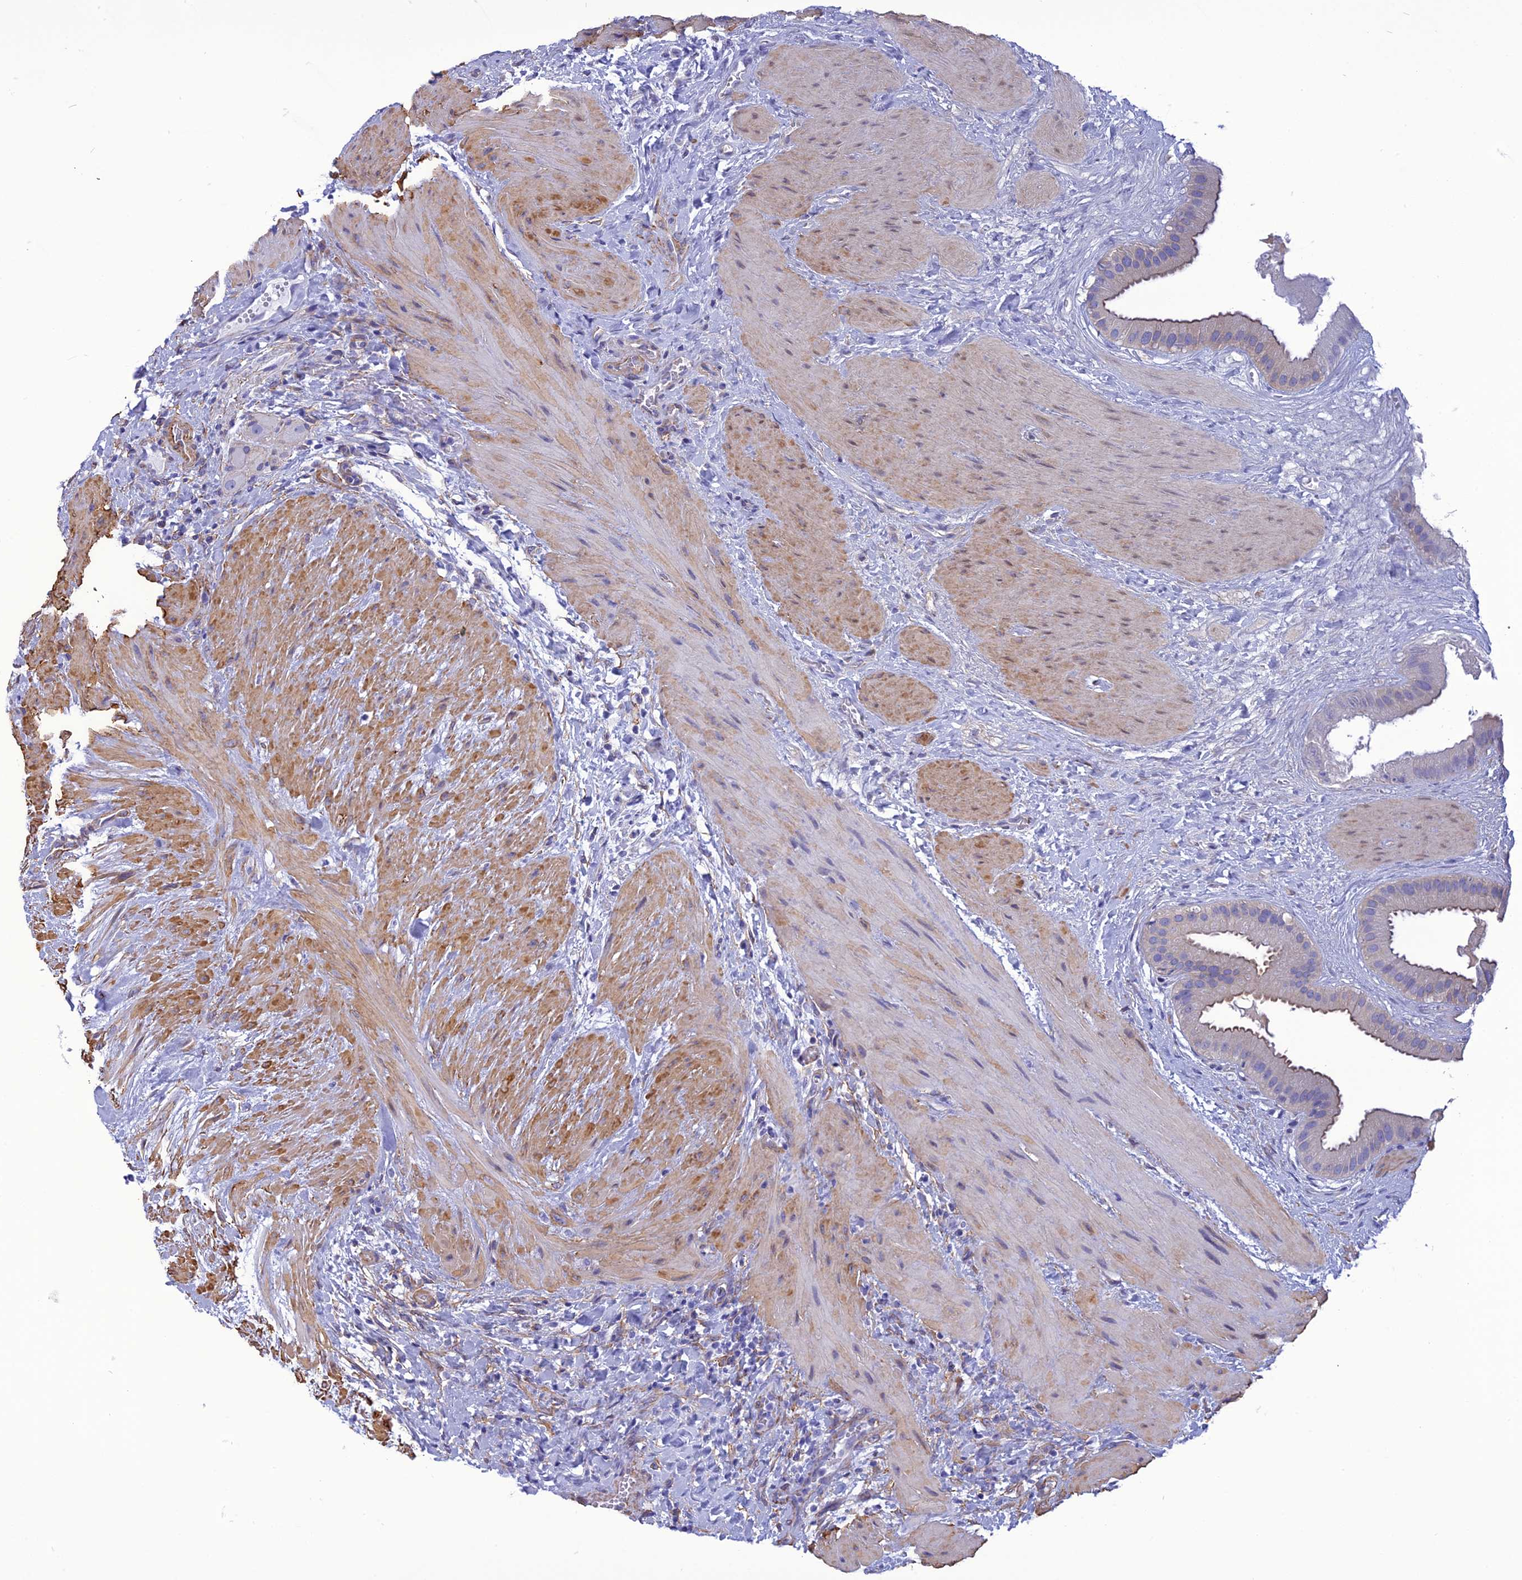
{"staining": {"intensity": "weak", "quantity": "25%-75%", "location": "cytoplasmic/membranous"}, "tissue": "gallbladder", "cell_type": "Glandular cells", "image_type": "normal", "snomed": [{"axis": "morphology", "description": "Normal tissue, NOS"}, {"axis": "topography", "description": "Gallbladder"}], "caption": "Protein staining shows weak cytoplasmic/membranous staining in about 25%-75% of glandular cells in benign gallbladder.", "gene": "NKD1", "patient": {"sex": "male", "age": 55}}